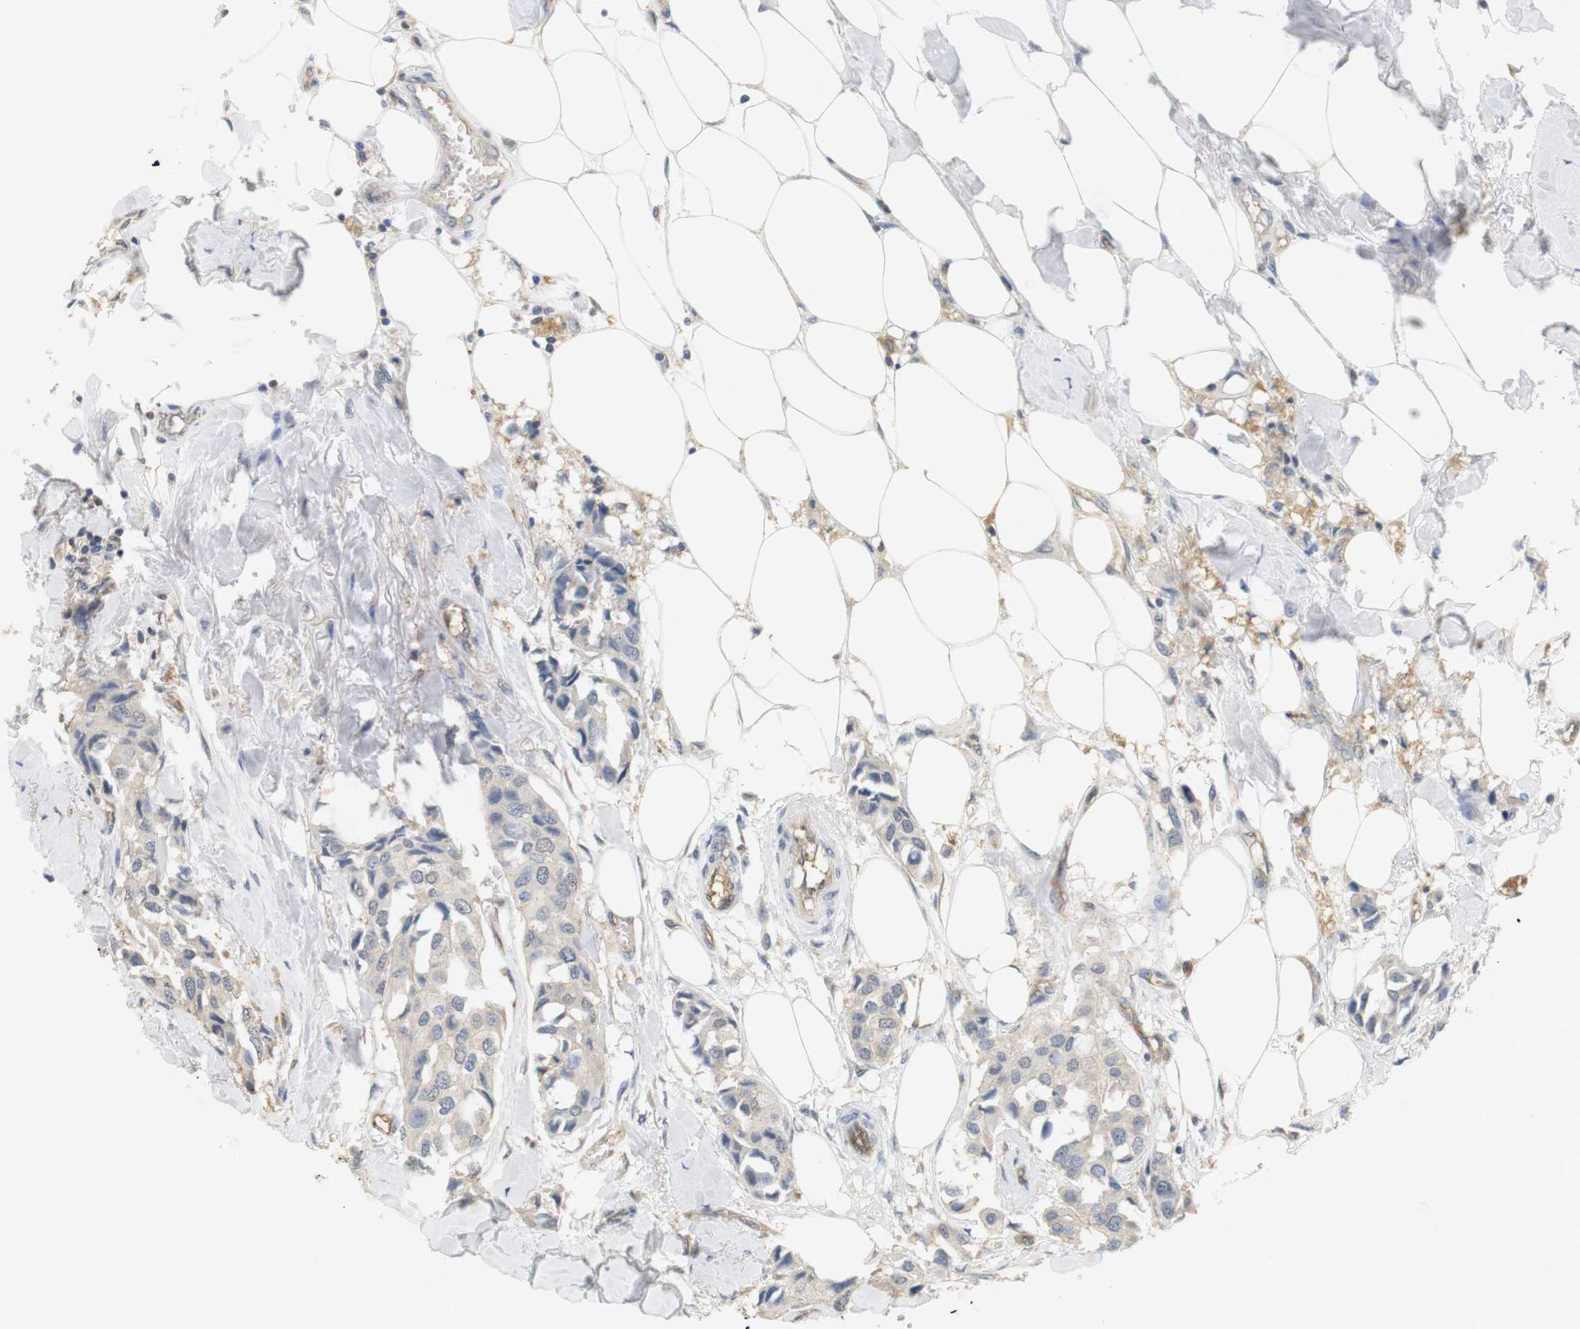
{"staining": {"intensity": "negative", "quantity": "none", "location": "none"}, "tissue": "breast cancer", "cell_type": "Tumor cells", "image_type": "cancer", "snomed": [{"axis": "morphology", "description": "Duct carcinoma"}, {"axis": "topography", "description": "Breast"}], "caption": "There is no significant expression in tumor cells of invasive ductal carcinoma (breast). (Brightfield microscopy of DAB IHC at high magnification).", "gene": "OSR1", "patient": {"sex": "female", "age": 80}}